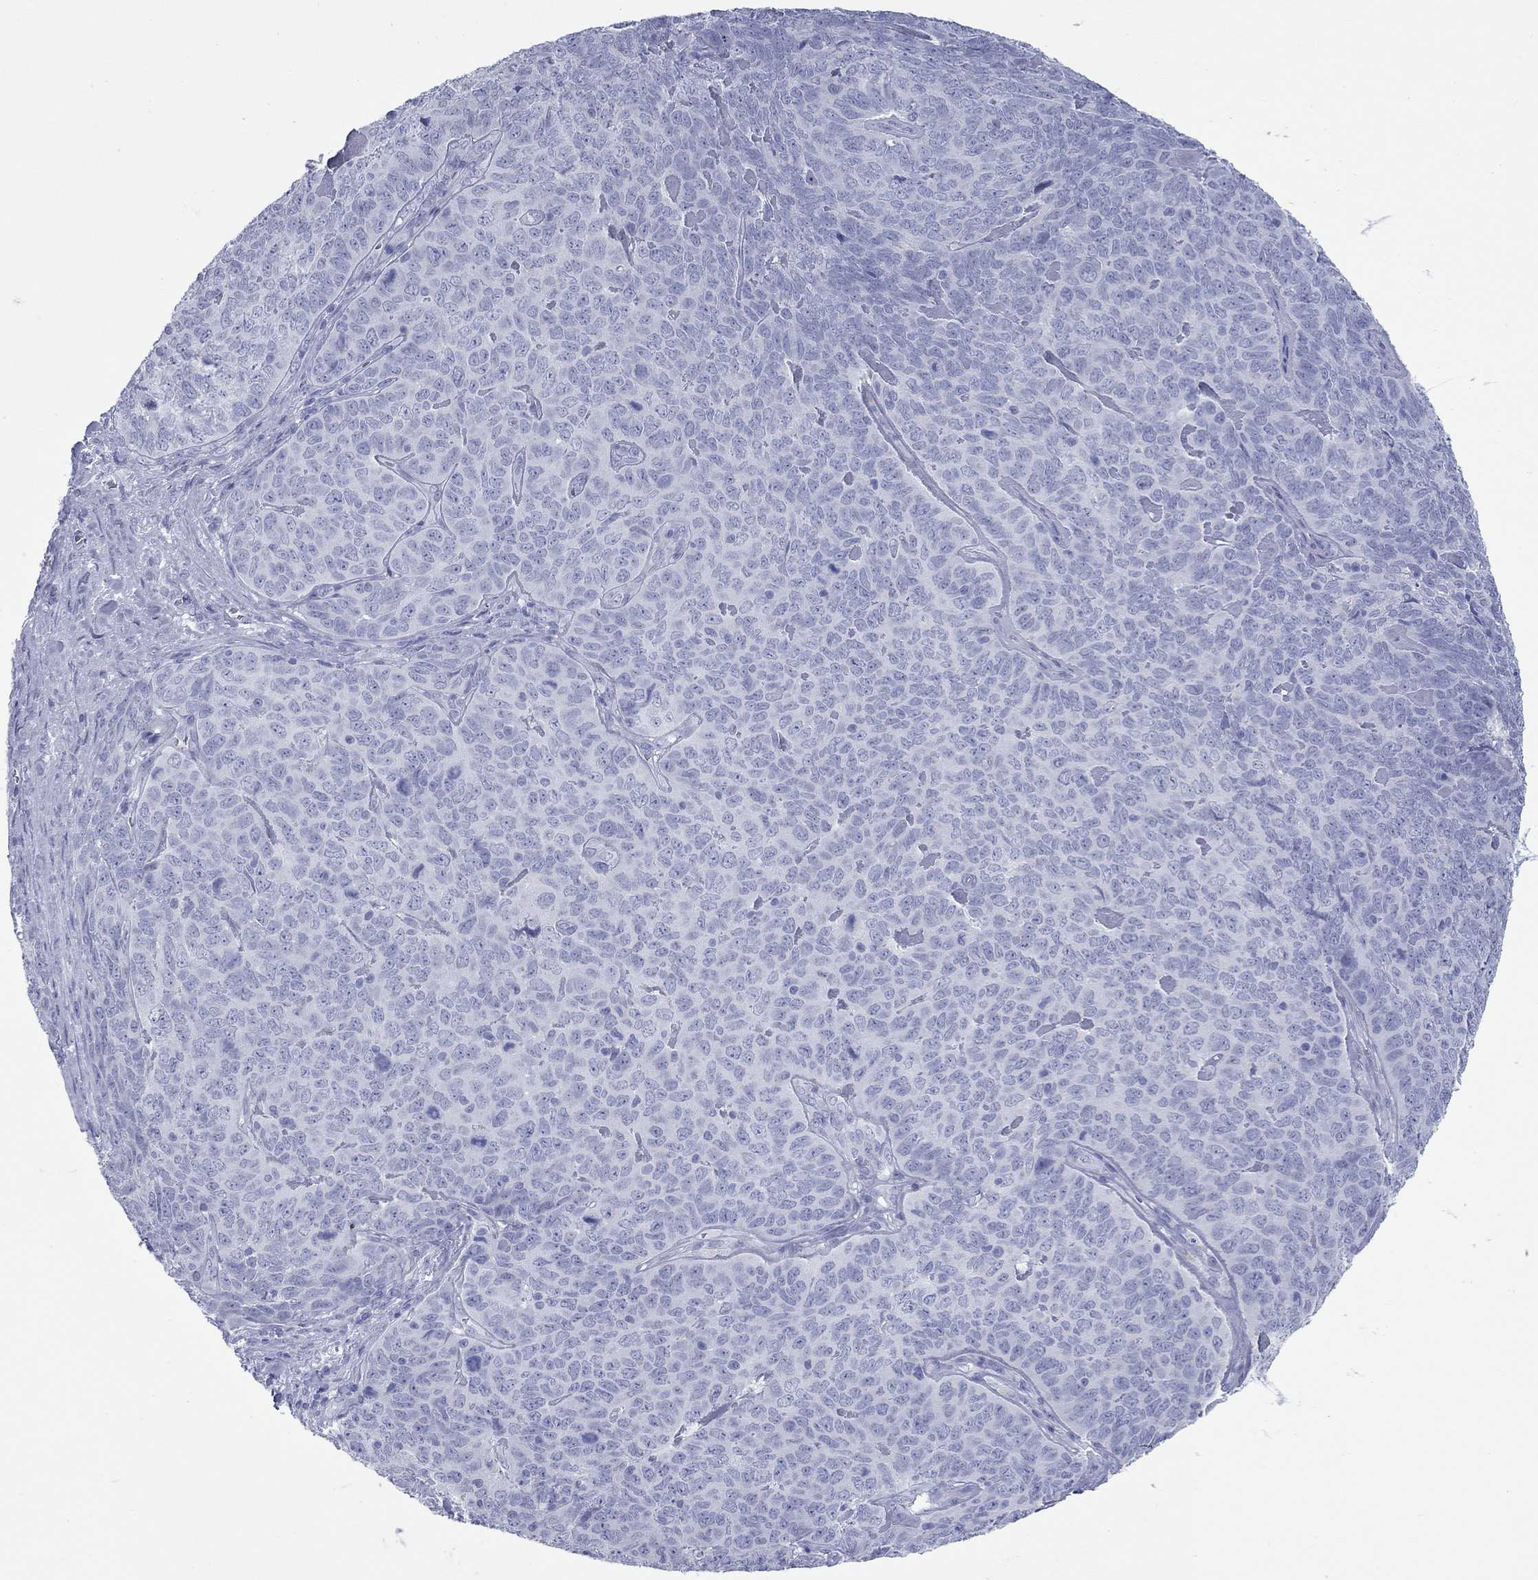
{"staining": {"intensity": "negative", "quantity": "none", "location": "none"}, "tissue": "skin cancer", "cell_type": "Tumor cells", "image_type": "cancer", "snomed": [{"axis": "morphology", "description": "Squamous cell carcinoma, NOS"}, {"axis": "topography", "description": "Skin"}, {"axis": "topography", "description": "Anal"}], "caption": "Squamous cell carcinoma (skin) was stained to show a protein in brown. There is no significant positivity in tumor cells. (Stains: DAB (3,3'-diaminobenzidine) immunohistochemistry with hematoxylin counter stain, Microscopy: brightfield microscopy at high magnification).", "gene": "CCNA1", "patient": {"sex": "female", "age": 51}}